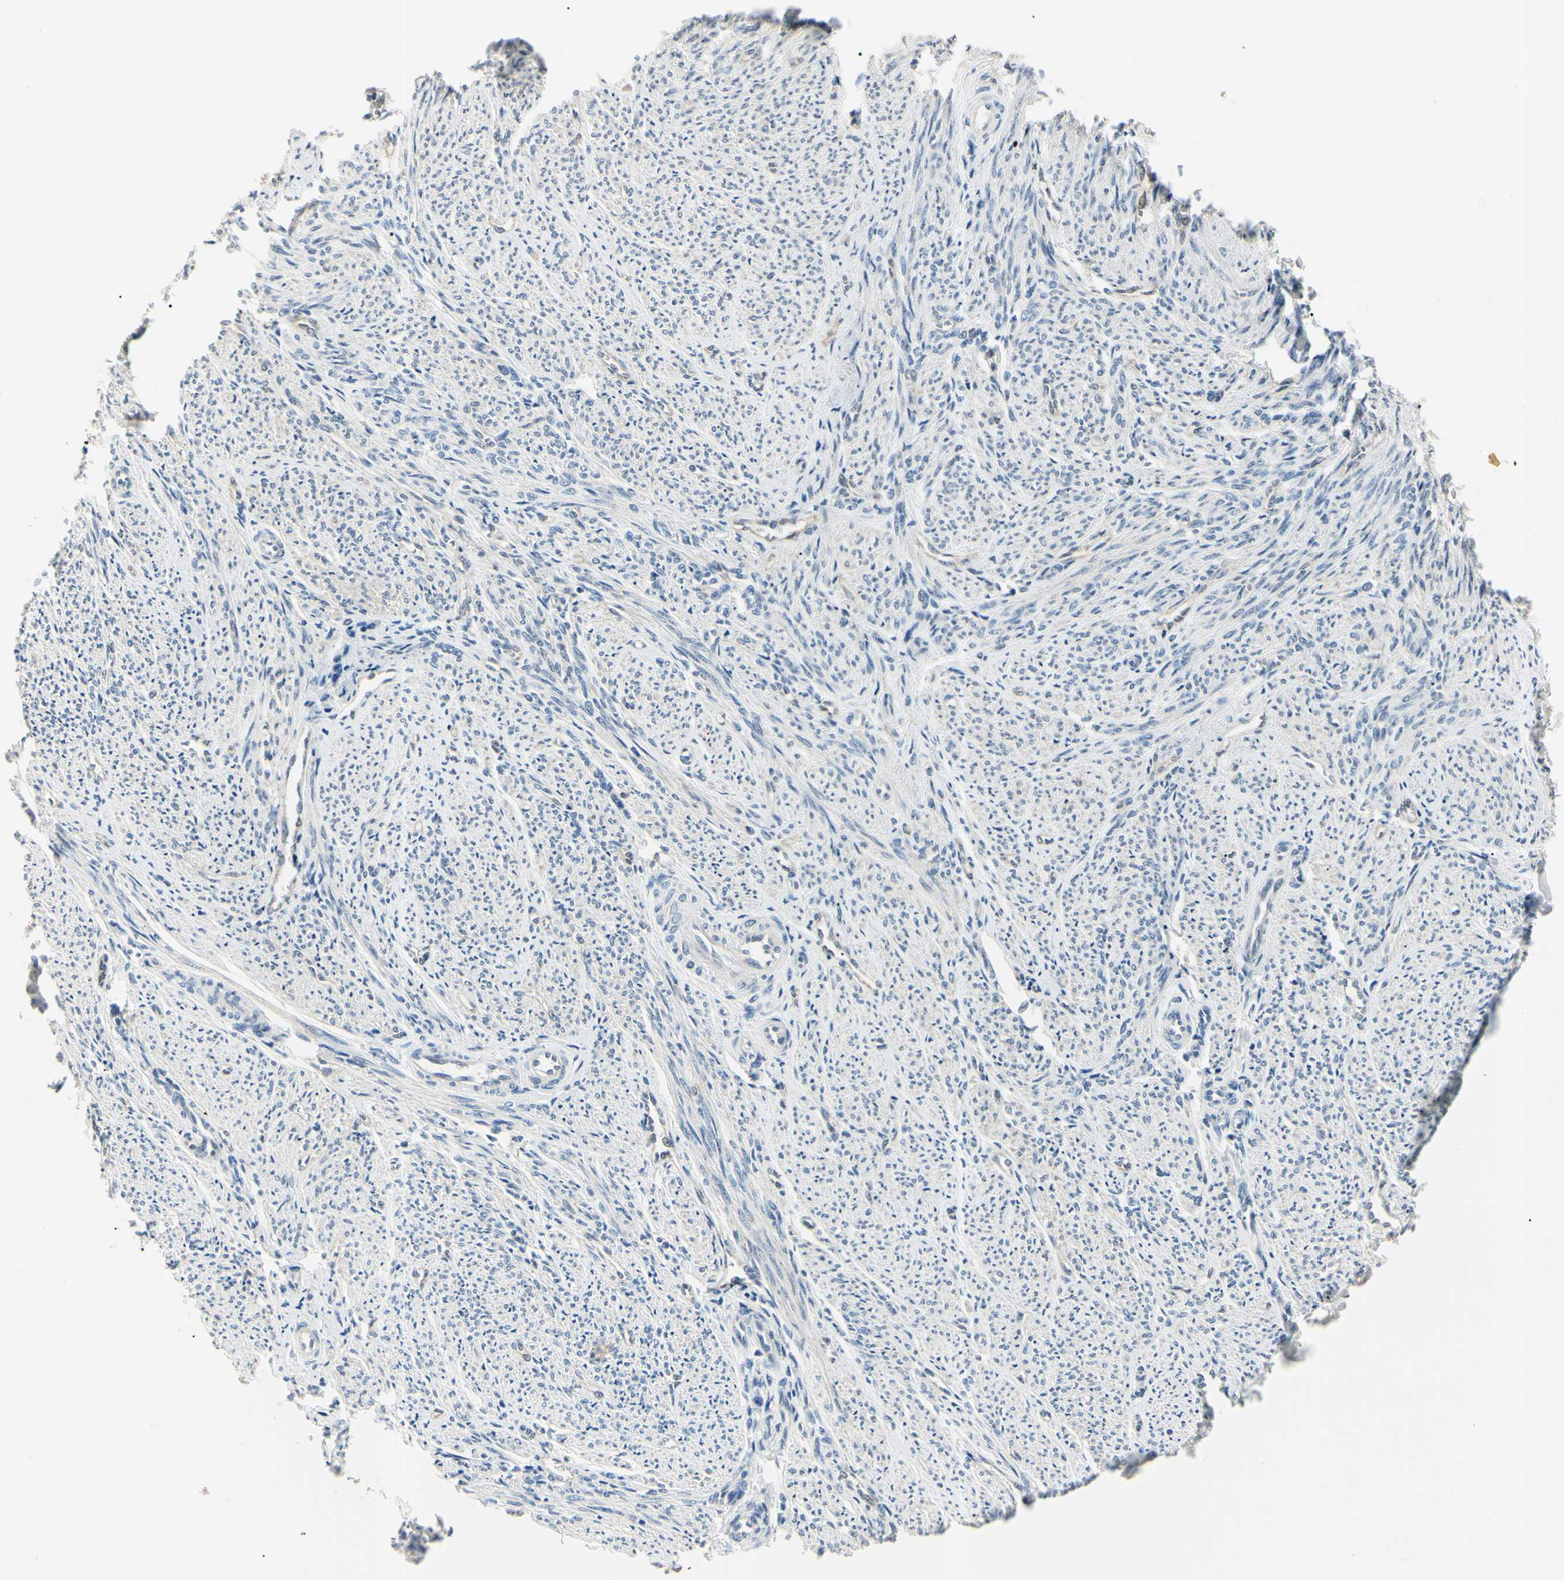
{"staining": {"intensity": "negative", "quantity": "none", "location": "none"}, "tissue": "smooth muscle", "cell_type": "Smooth muscle cells", "image_type": "normal", "snomed": [{"axis": "morphology", "description": "Normal tissue, NOS"}, {"axis": "topography", "description": "Smooth muscle"}], "caption": "Unremarkable smooth muscle was stained to show a protein in brown. There is no significant expression in smooth muscle cells.", "gene": "AKR1C3", "patient": {"sex": "female", "age": 65}}